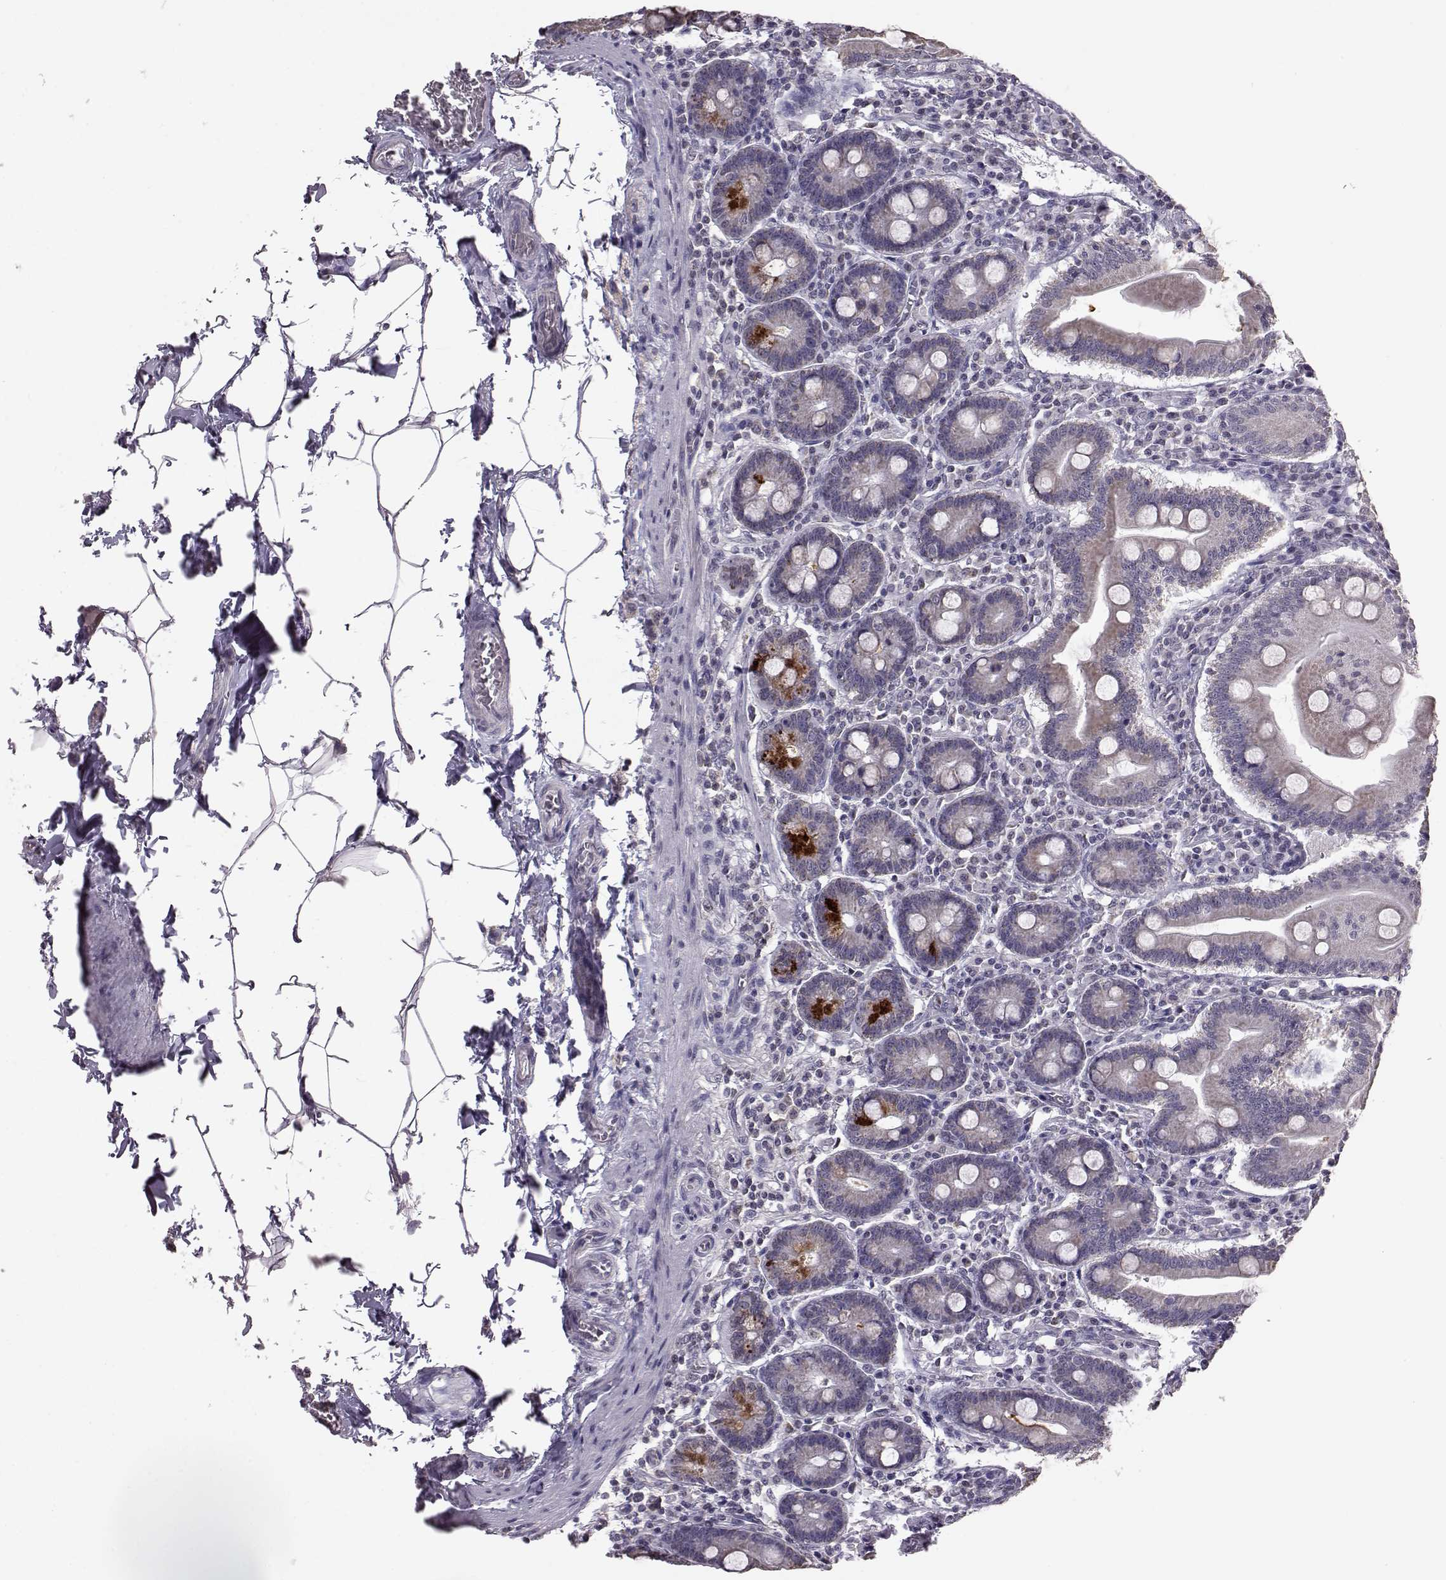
{"staining": {"intensity": "strong", "quantity": "<25%", "location": "cytoplasmic/membranous"}, "tissue": "small intestine", "cell_type": "Glandular cells", "image_type": "normal", "snomed": [{"axis": "morphology", "description": "Normal tissue, NOS"}, {"axis": "topography", "description": "Small intestine"}], "caption": "Immunohistochemical staining of normal small intestine demonstrates <25% levels of strong cytoplasmic/membranous protein expression in approximately <25% of glandular cells.", "gene": "ALDH3A1", "patient": {"sex": "male", "age": 37}}